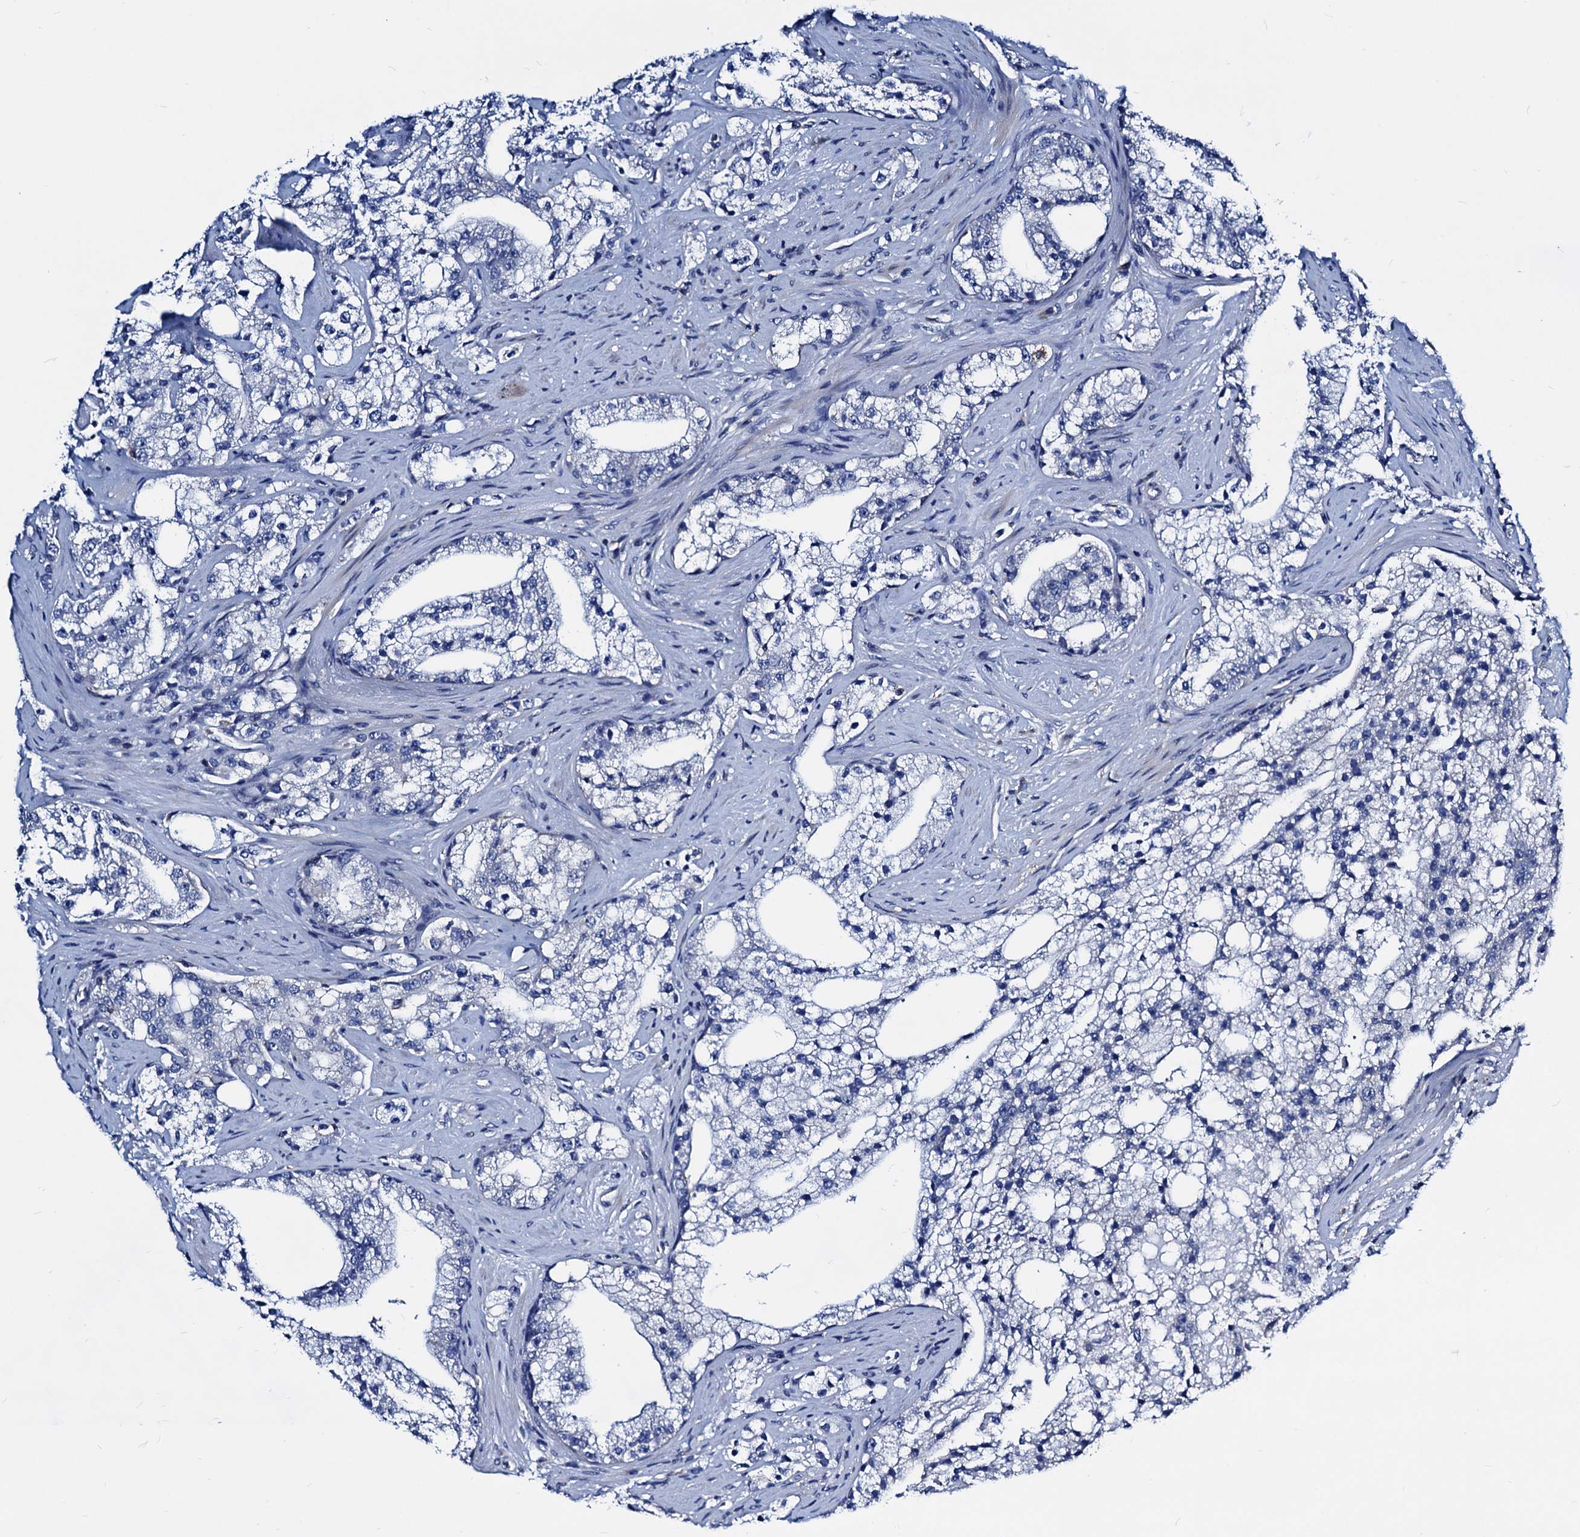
{"staining": {"intensity": "negative", "quantity": "none", "location": "none"}, "tissue": "prostate cancer", "cell_type": "Tumor cells", "image_type": "cancer", "snomed": [{"axis": "morphology", "description": "Adenocarcinoma, High grade"}, {"axis": "topography", "description": "Prostate"}], "caption": "Tumor cells are negative for brown protein staining in adenocarcinoma (high-grade) (prostate). (DAB (3,3'-diaminobenzidine) immunohistochemistry with hematoxylin counter stain).", "gene": "GCOM1", "patient": {"sex": "male", "age": 64}}